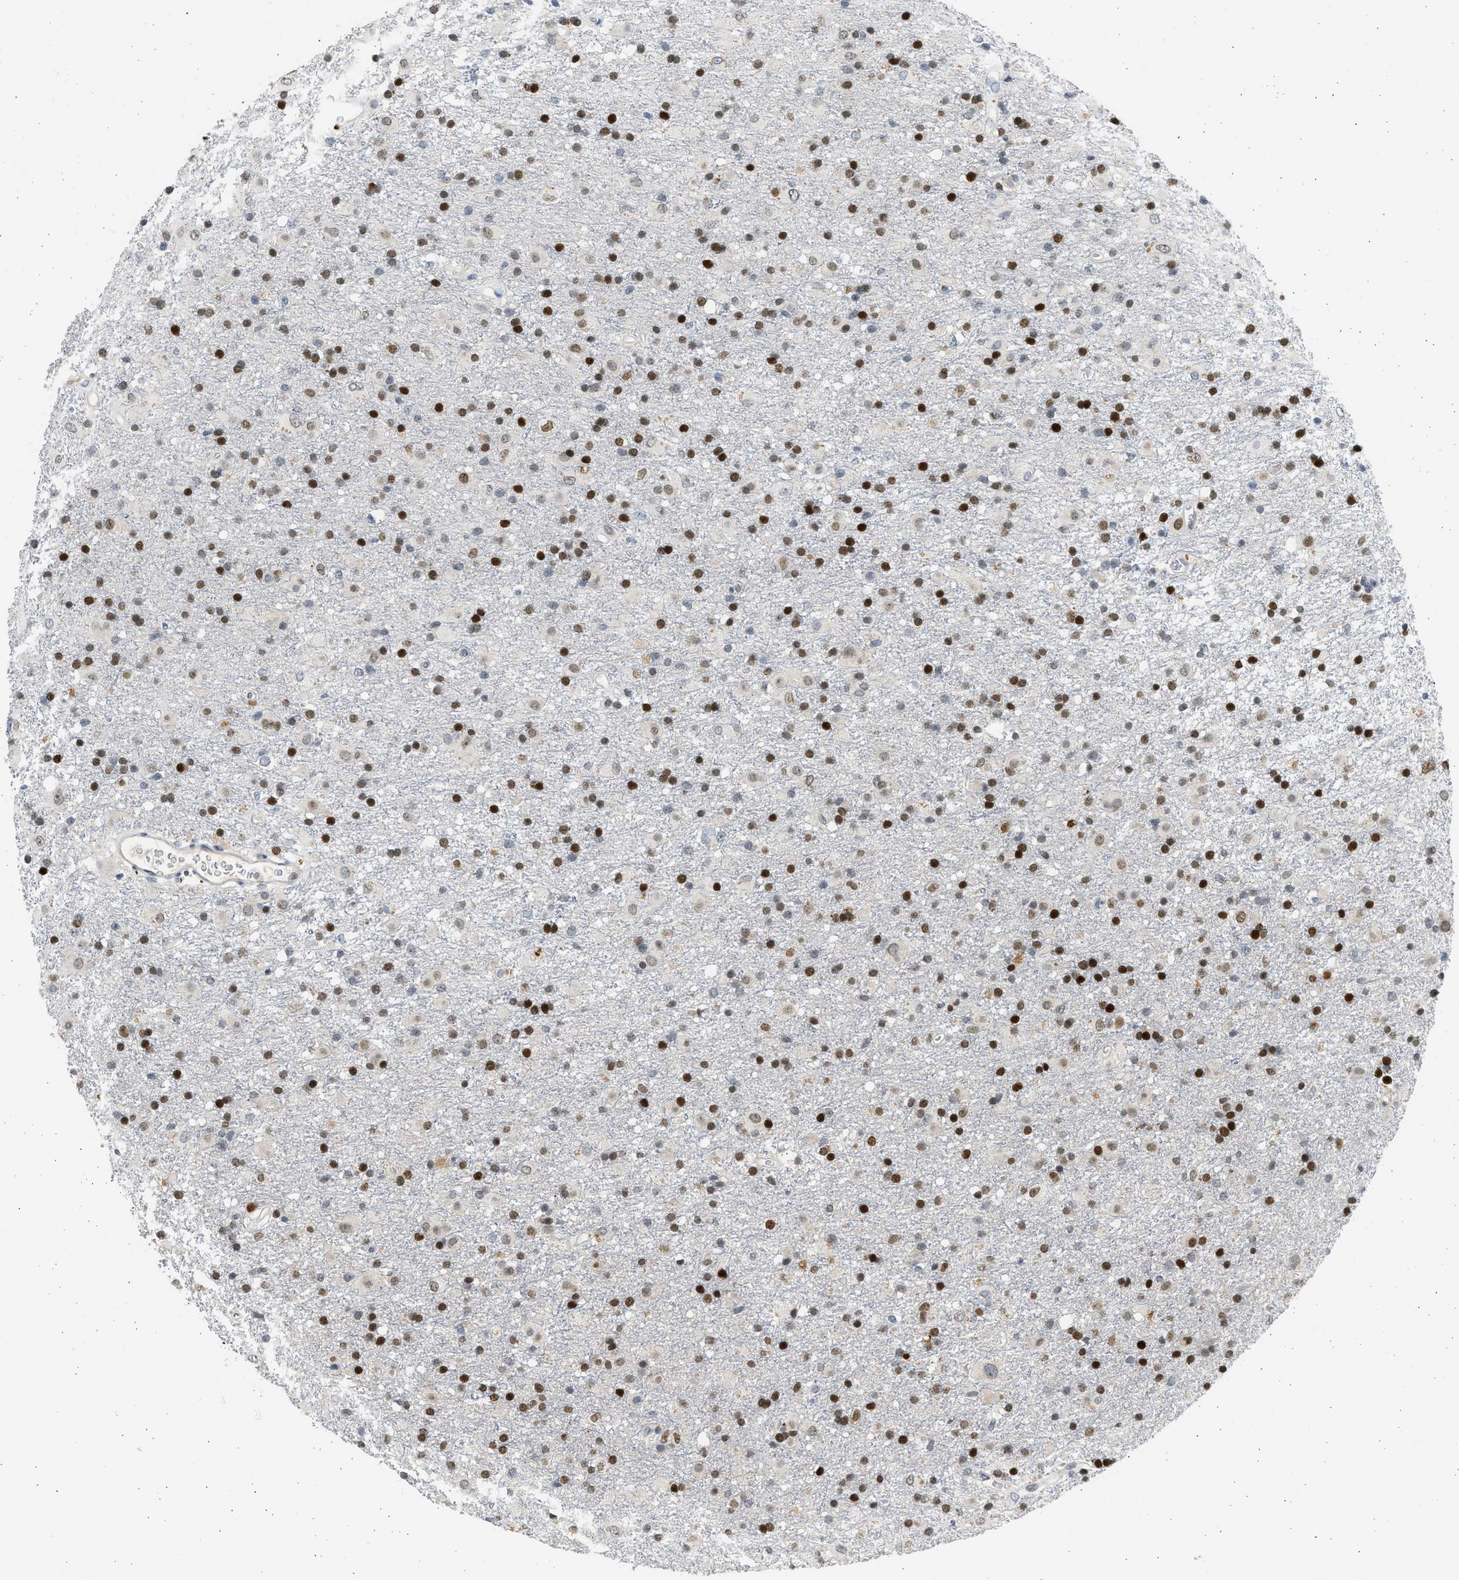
{"staining": {"intensity": "strong", "quantity": ">75%", "location": "nuclear"}, "tissue": "glioma", "cell_type": "Tumor cells", "image_type": "cancer", "snomed": [{"axis": "morphology", "description": "Glioma, malignant, Low grade"}, {"axis": "topography", "description": "Brain"}], "caption": "High-magnification brightfield microscopy of malignant glioma (low-grade) stained with DAB (3,3'-diaminobenzidine) (brown) and counterstained with hematoxylin (blue). tumor cells exhibit strong nuclear staining is appreciated in approximately>75% of cells.", "gene": "HMGN3", "patient": {"sex": "male", "age": 65}}